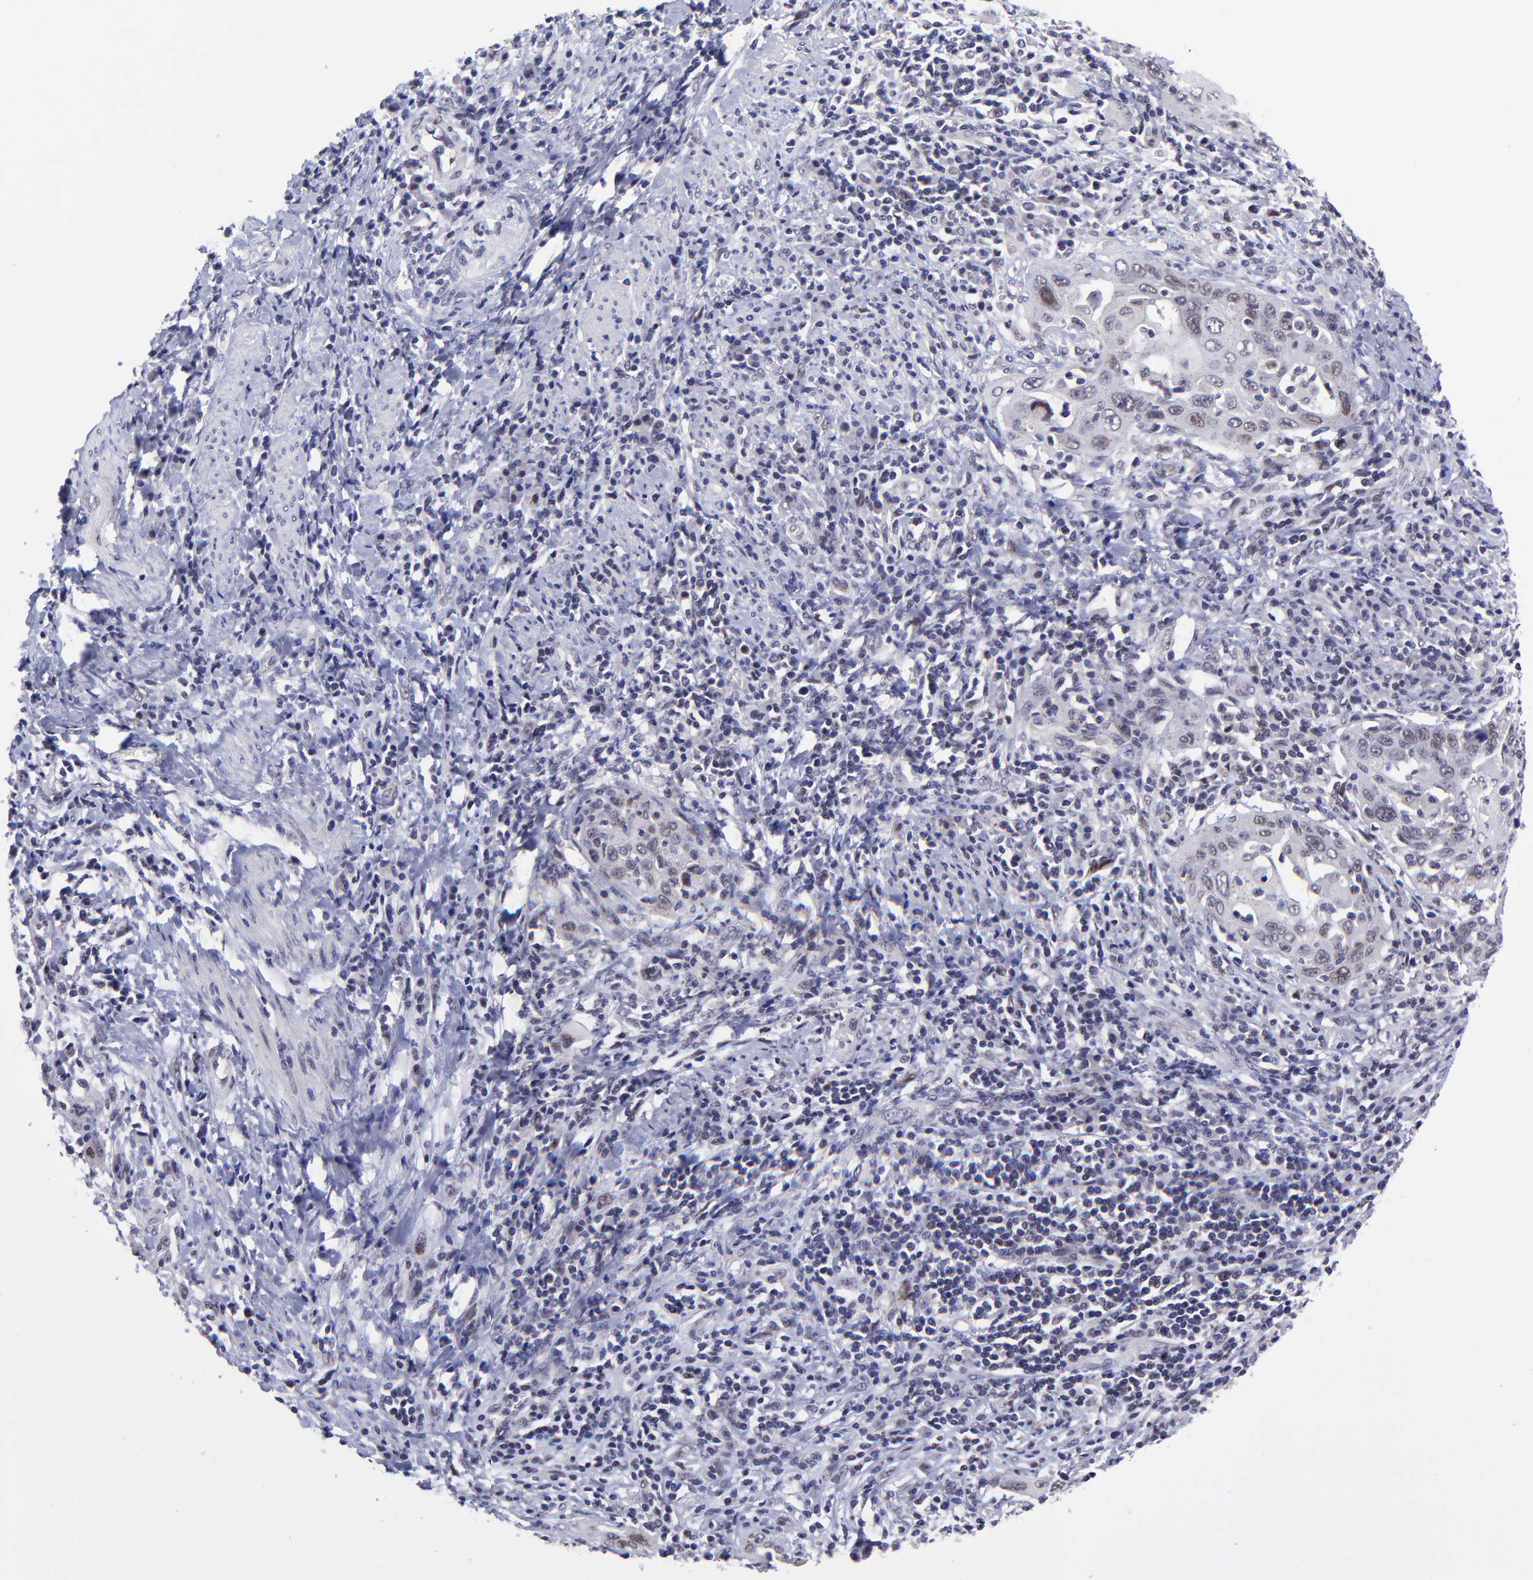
{"staining": {"intensity": "moderate", "quantity": "25%-75%", "location": "nuclear"}, "tissue": "cervical cancer", "cell_type": "Tumor cells", "image_type": "cancer", "snomed": [{"axis": "morphology", "description": "Squamous cell carcinoma, NOS"}, {"axis": "topography", "description": "Cervix"}], "caption": "Immunohistochemistry (IHC) (DAB) staining of human squamous cell carcinoma (cervical) displays moderate nuclear protein positivity in approximately 25%-75% of tumor cells.", "gene": "SOX6", "patient": {"sex": "female", "age": 54}}